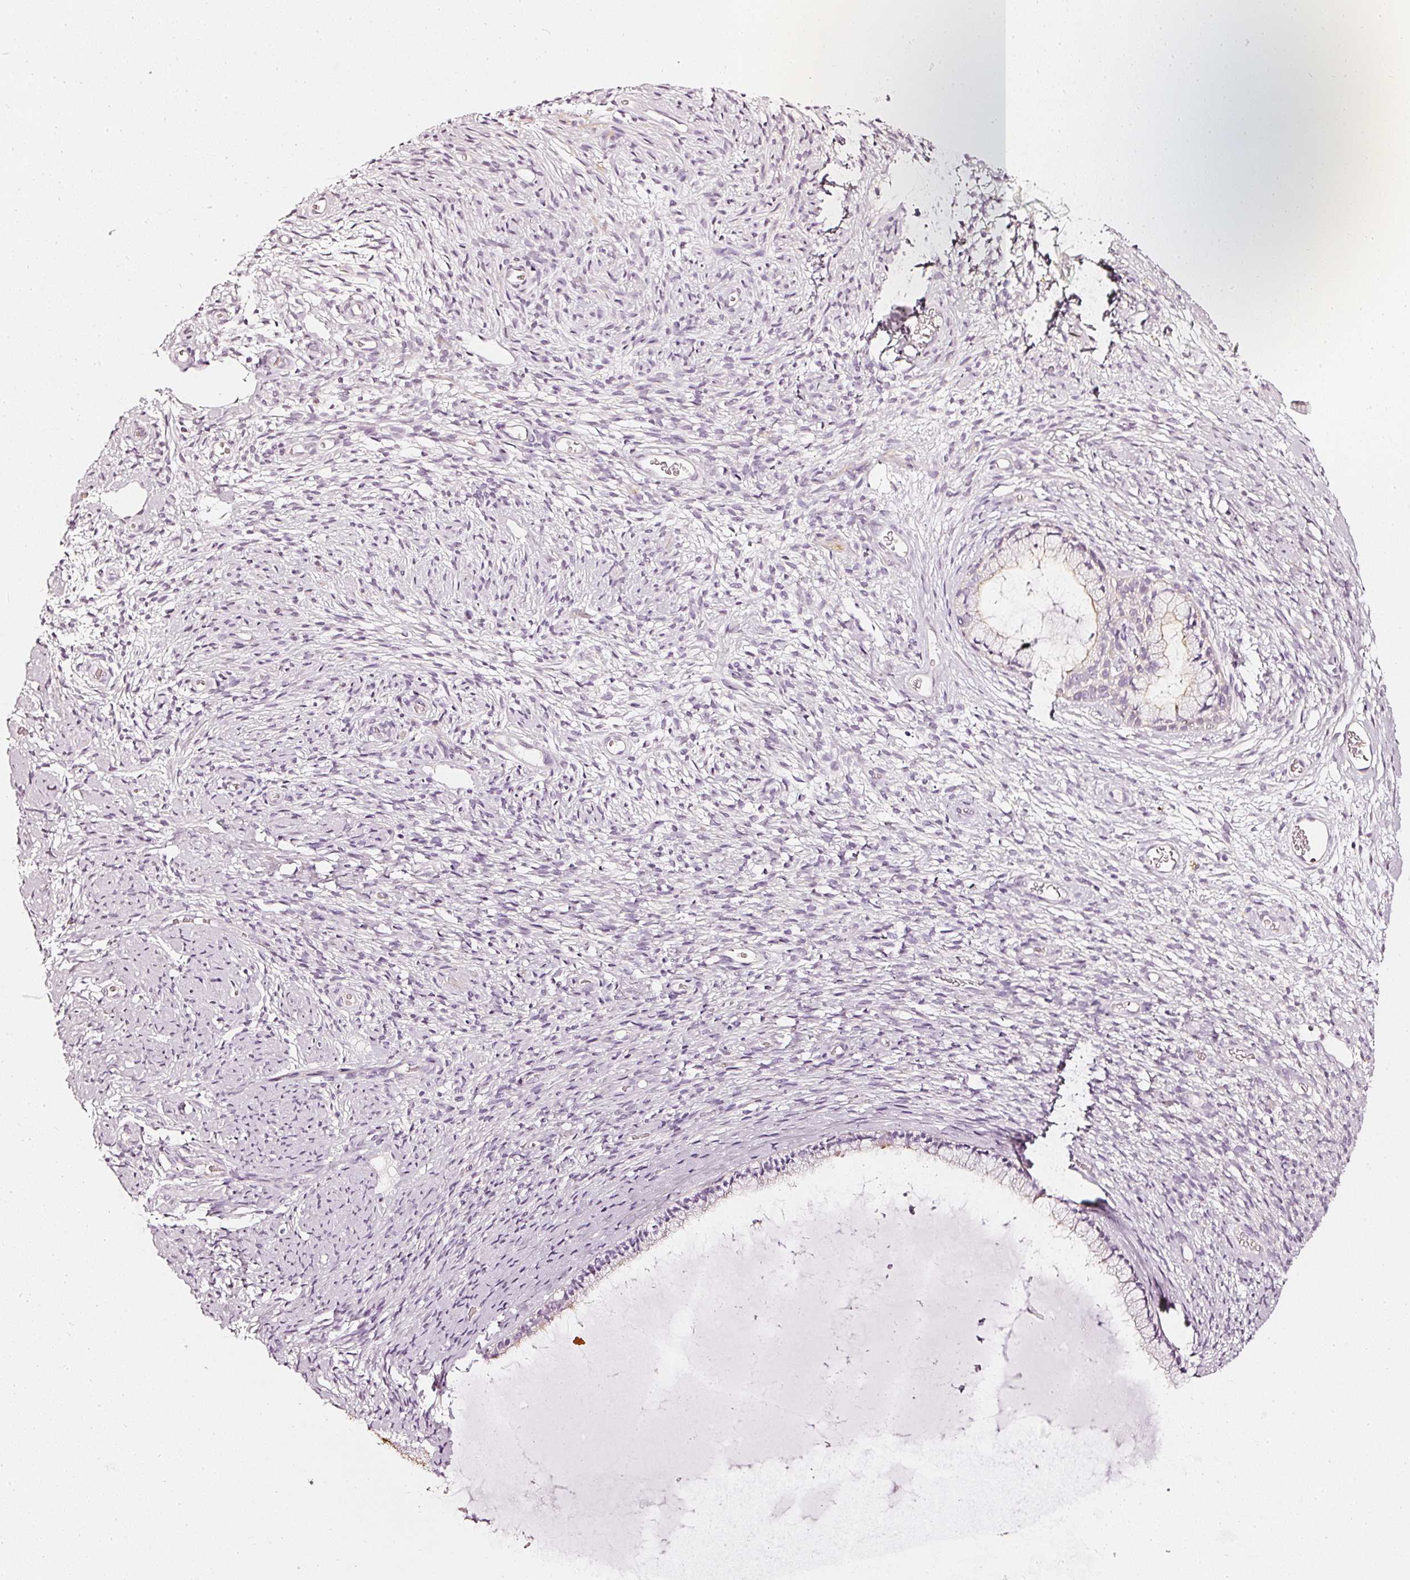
{"staining": {"intensity": "weak", "quantity": "<25%", "location": "cytoplasmic/membranous"}, "tissue": "cervix", "cell_type": "Glandular cells", "image_type": "normal", "snomed": [{"axis": "morphology", "description": "Normal tissue, NOS"}, {"axis": "topography", "description": "Cervix"}], "caption": "Histopathology image shows no significant protein positivity in glandular cells of unremarkable cervix.", "gene": "CNP", "patient": {"sex": "female", "age": 76}}